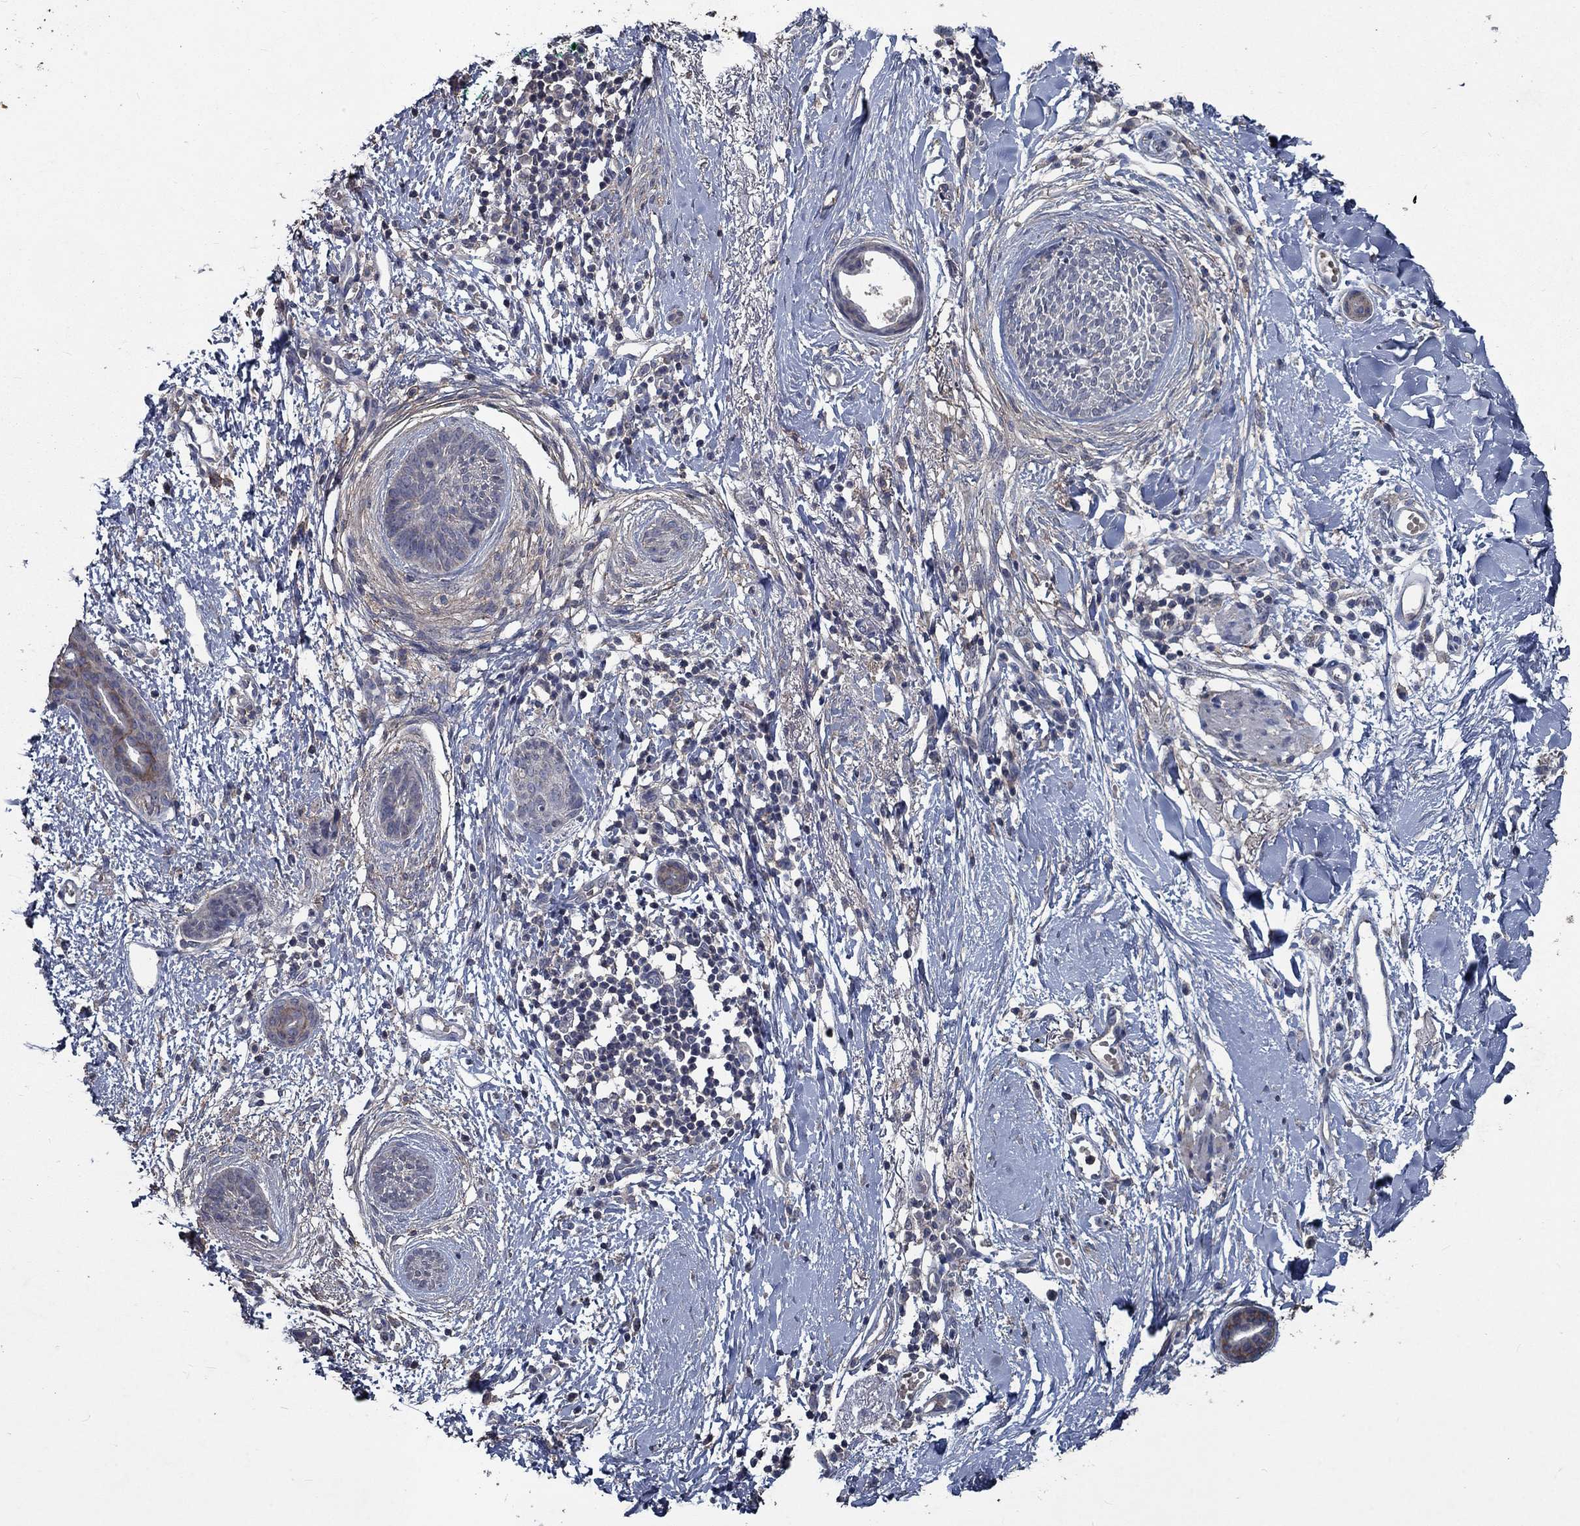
{"staining": {"intensity": "negative", "quantity": "none", "location": "none"}, "tissue": "skin cancer", "cell_type": "Tumor cells", "image_type": "cancer", "snomed": [{"axis": "morphology", "description": "Basal cell carcinoma"}, {"axis": "topography", "description": "Skin"}], "caption": "A micrograph of basal cell carcinoma (skin) stained for a protein displays no brown staining in tumor cells. (DAB immunohistochemistry (IHC) with hematoxylin counter stain).", "gene": "SLC44A1", "patient": {"sex": "female", "age": 65}}